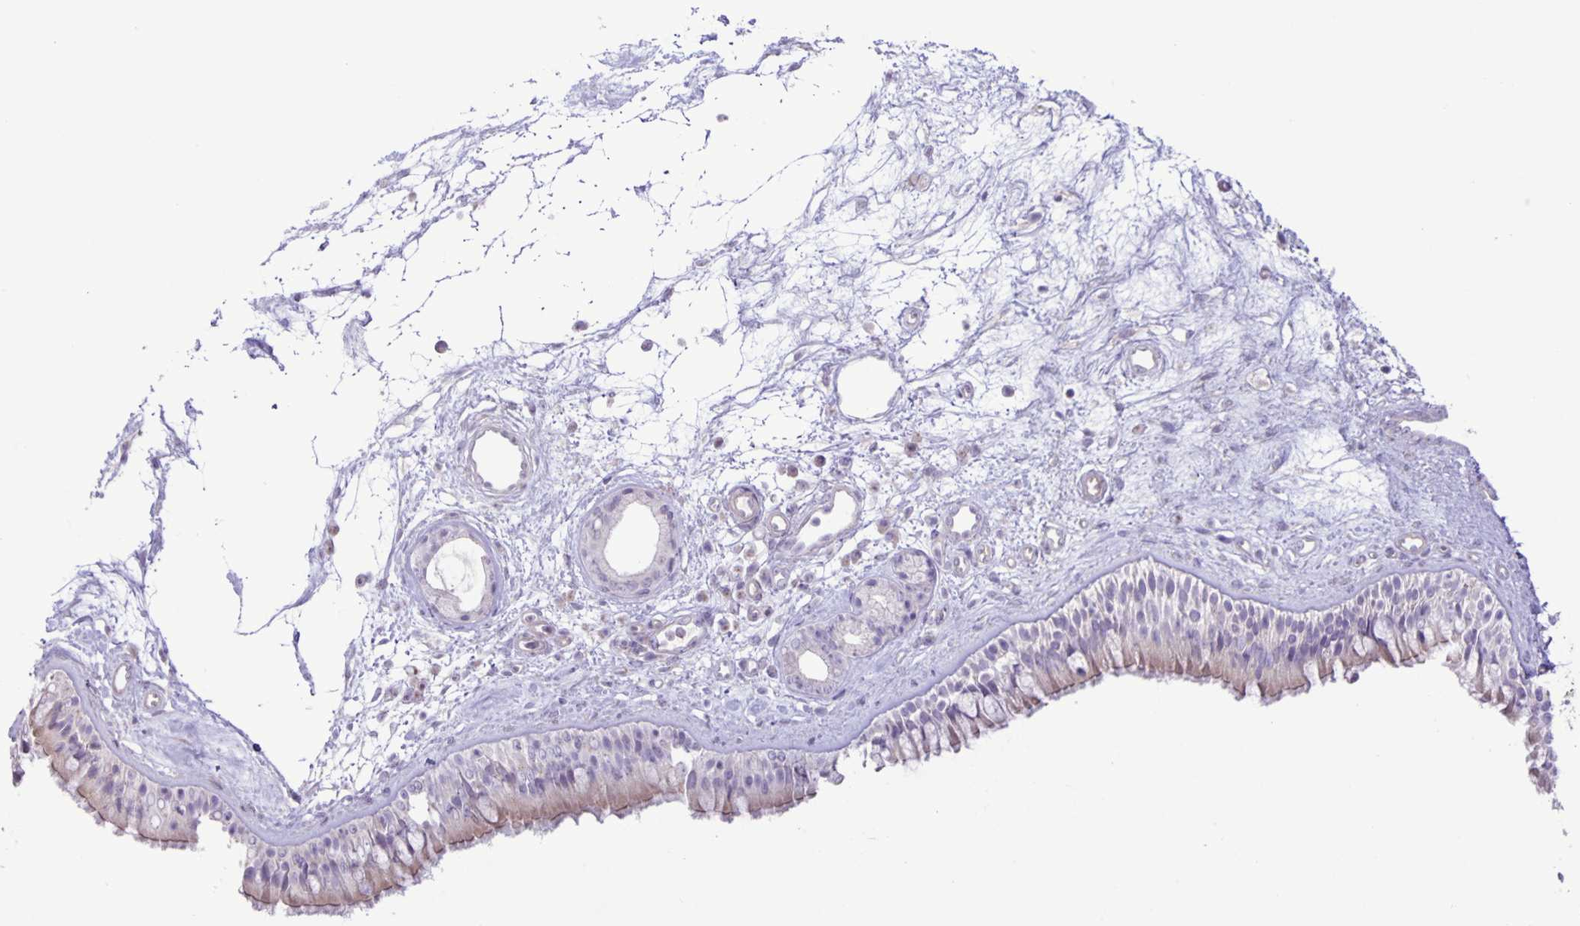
{"staining": {"intensity": "weak", "quantity": "<25%", "location": "cytoplasmic/membranous"}, "tissue": "nasopharynx", "cell_type": "Respiratory epithelial cells", "image_type": "normal", "snomed": [{"axis": "morphology", "description": "Normal tissue, NOS"}, {"axis": "topography", "description": "Nasopharynx"}], "caption": "Human nasopharynx stained for a protein using IHC shows no expression in respiratory epithelial cells.", "gene": "ADCK1", "patient": {"sex": "female", "age": 70}}